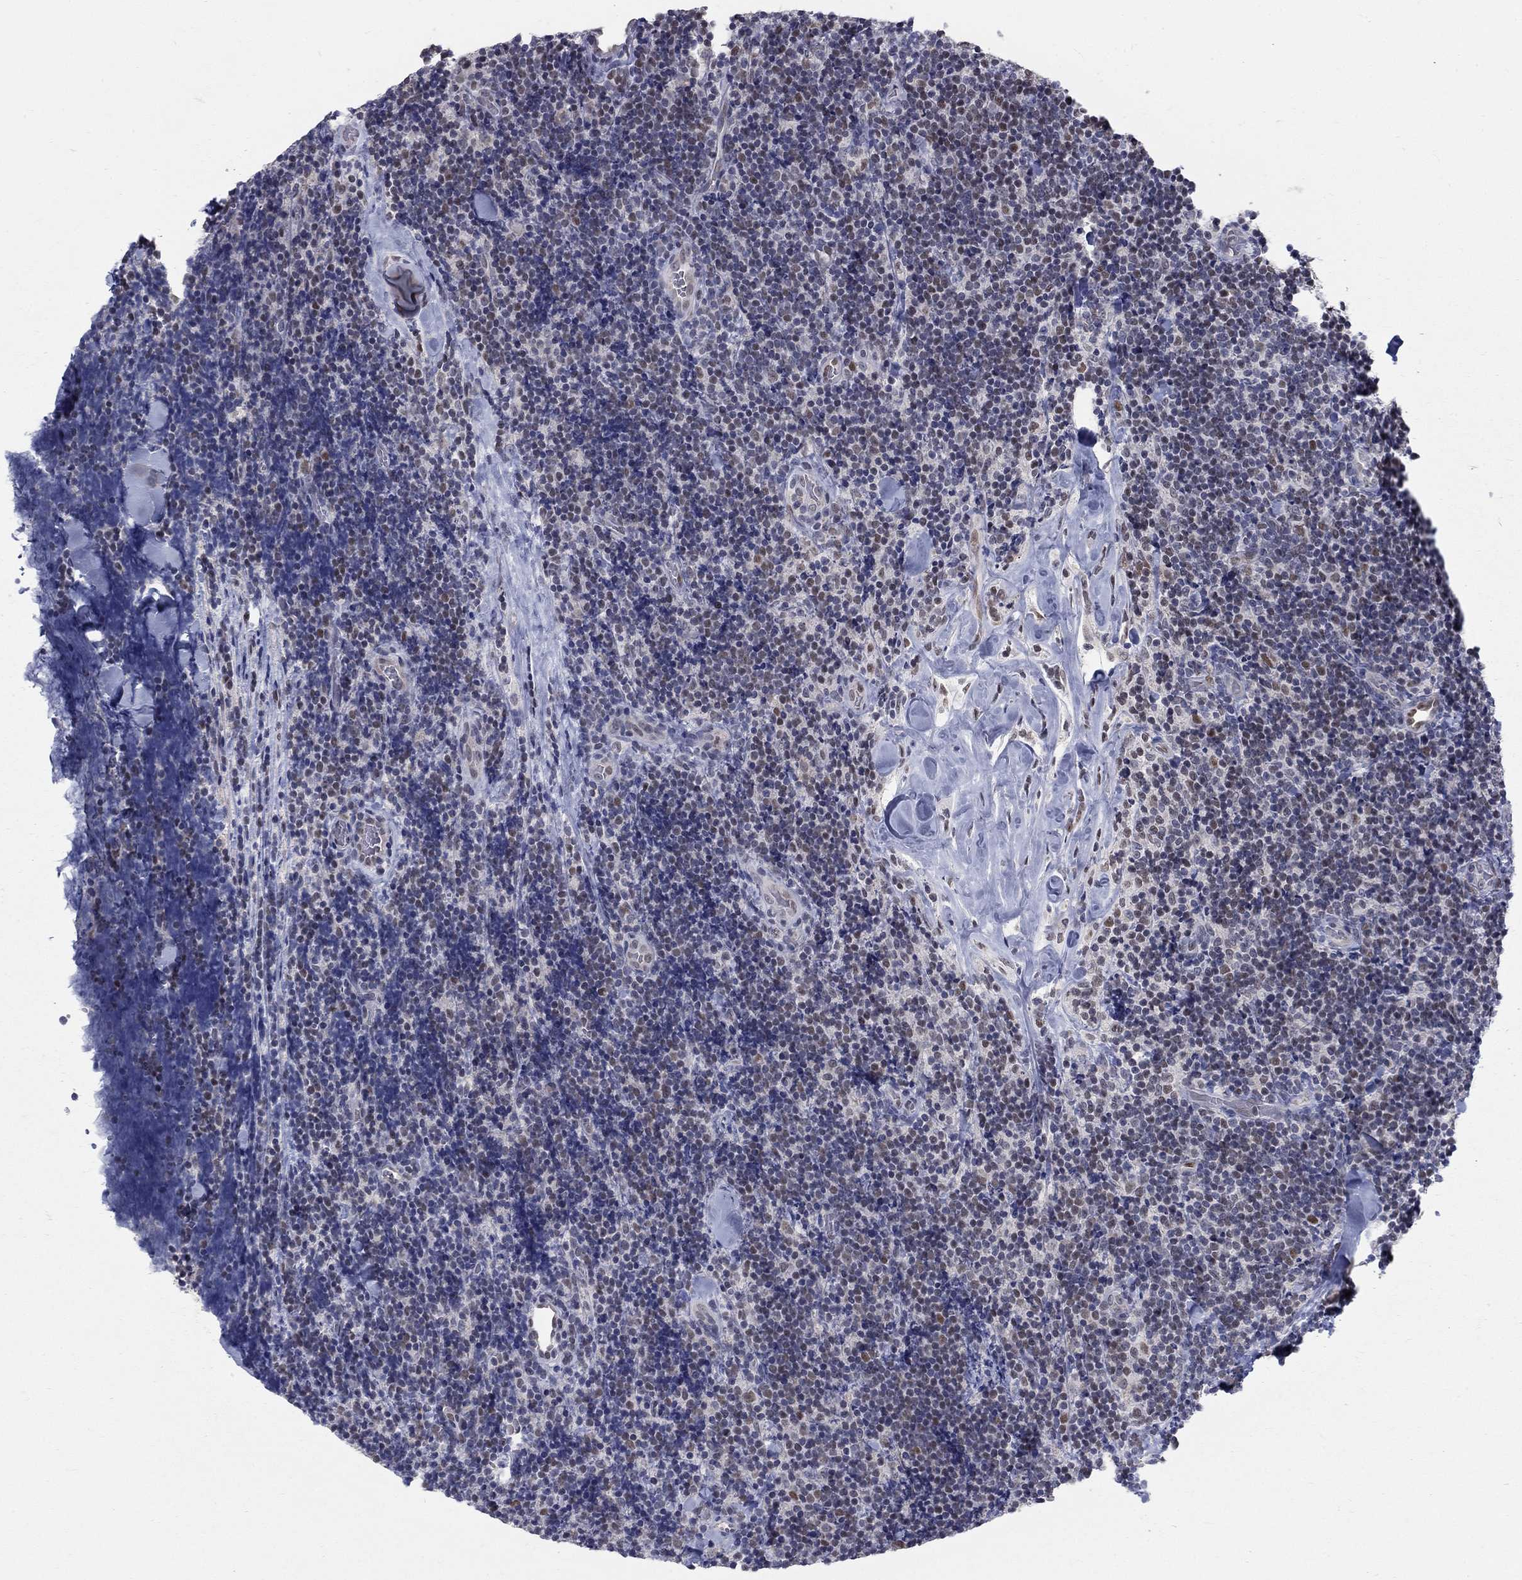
{"staining": {"intensity": "weak", "quantity": "25%-75%", "location": "nuclear"}, "tissue": "lymphoma", "cell_type": "Tumor cells", "image_type": "cancer", "snomed": [{"axis": "morphology", "description": "Malignant lymphoma, non-Hodgkin's type, Low grade"}, {"axis": "topography", "description": "Lymph node"}], "caption": "Human lymphoma stained with a protein marker exhibits weak staining in tumor cells.", "gene": "GCFC2", "patient": {"sex": "female", "age": 56}}